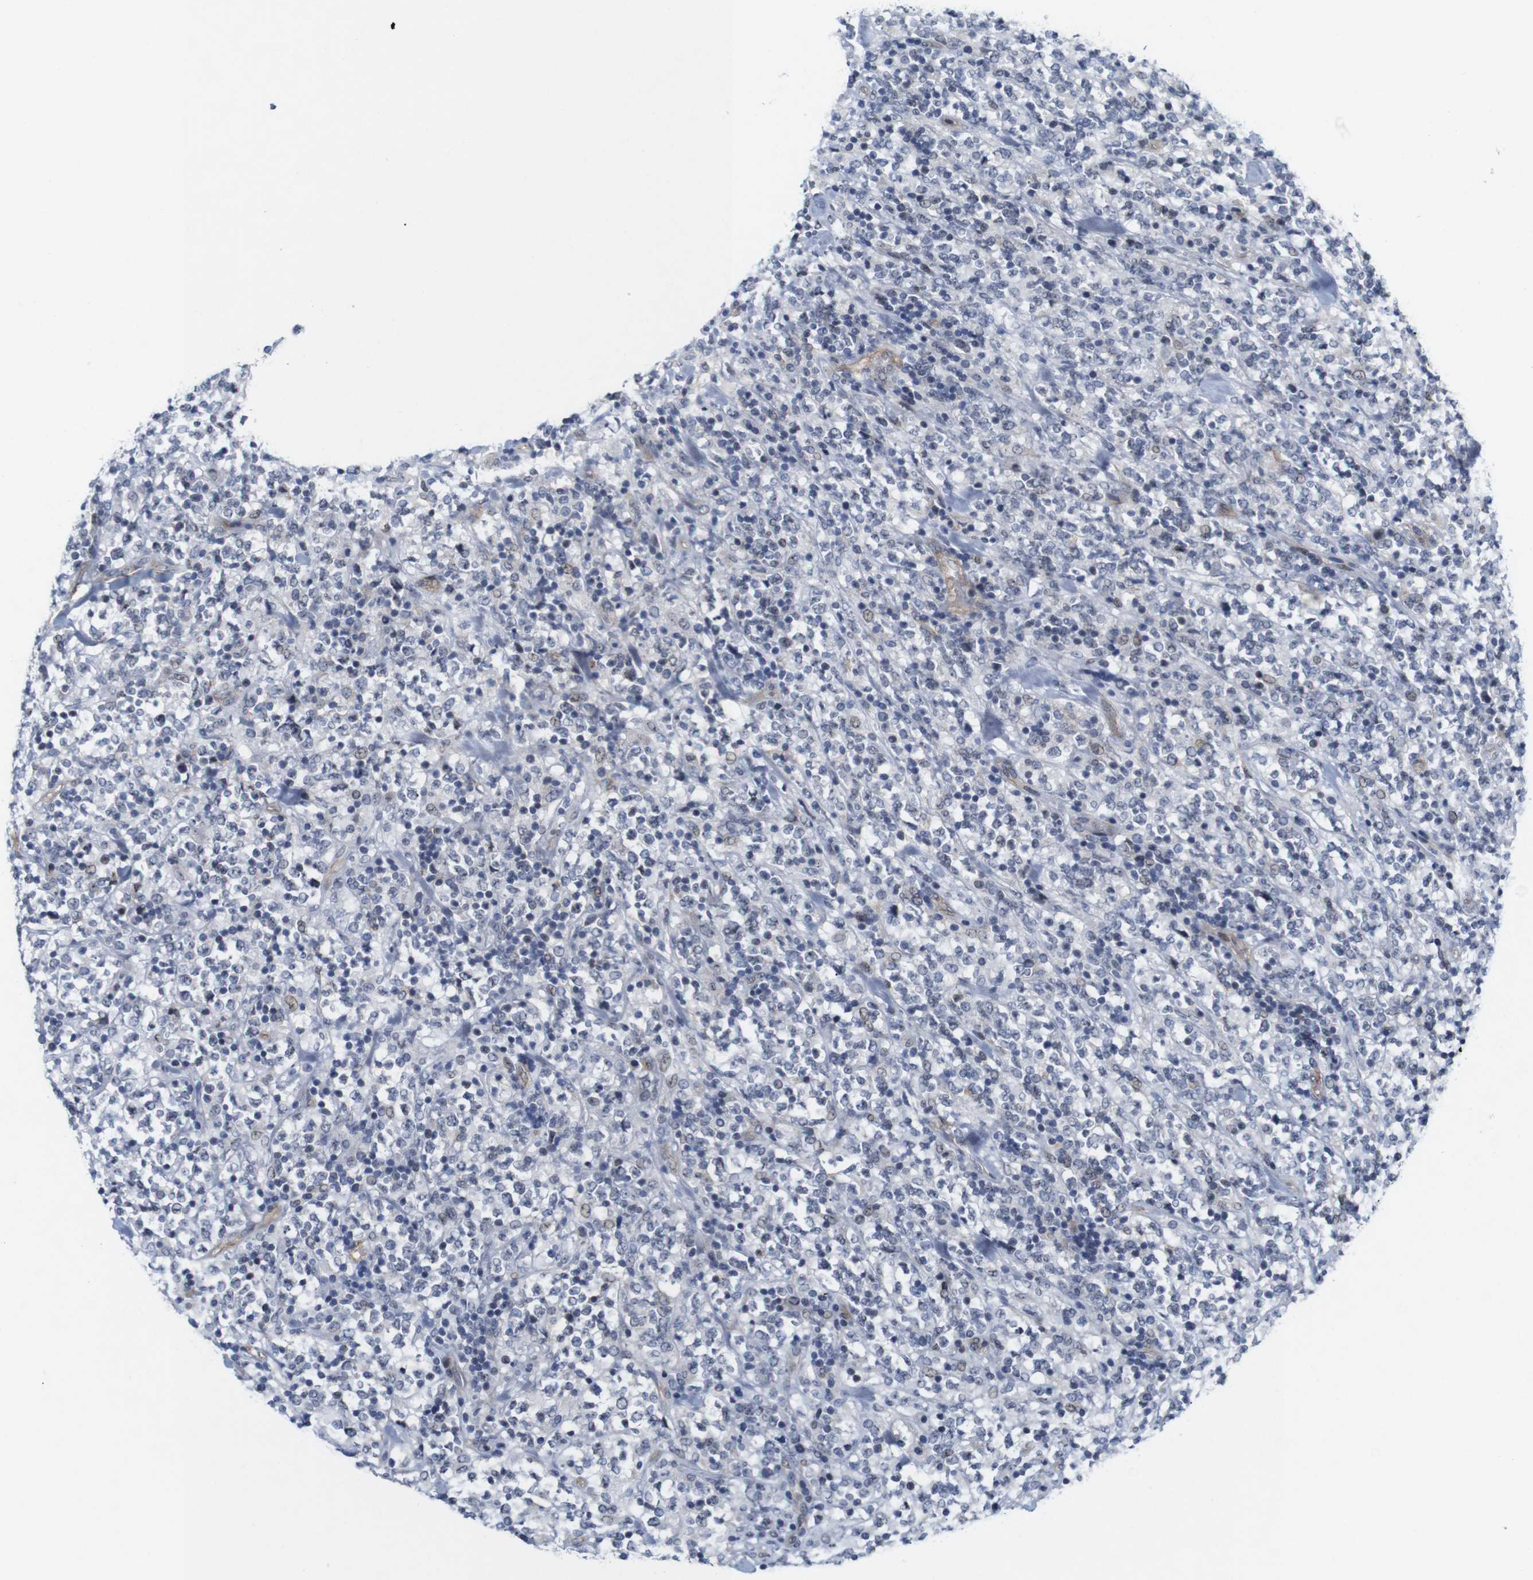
{"staining": {"intensity": "negative", "quantity": "none", "location": "none"}, "tissue": "lymphoma", "cell_type": "Tumor cells", "image_type": "cancer", "snomed": [{"axis": "morphology", "description": "Malignant lymphoma, non-Hodgkin's type, High grade"}, {"axis": "topography", "description": "Soft tissue"}], "caption": "Human lymphoma stained for a protein using IHC displays no positivity in tumor cells.", "gene": "CYB561", "patient": {"sex": "male", "age": 18}}